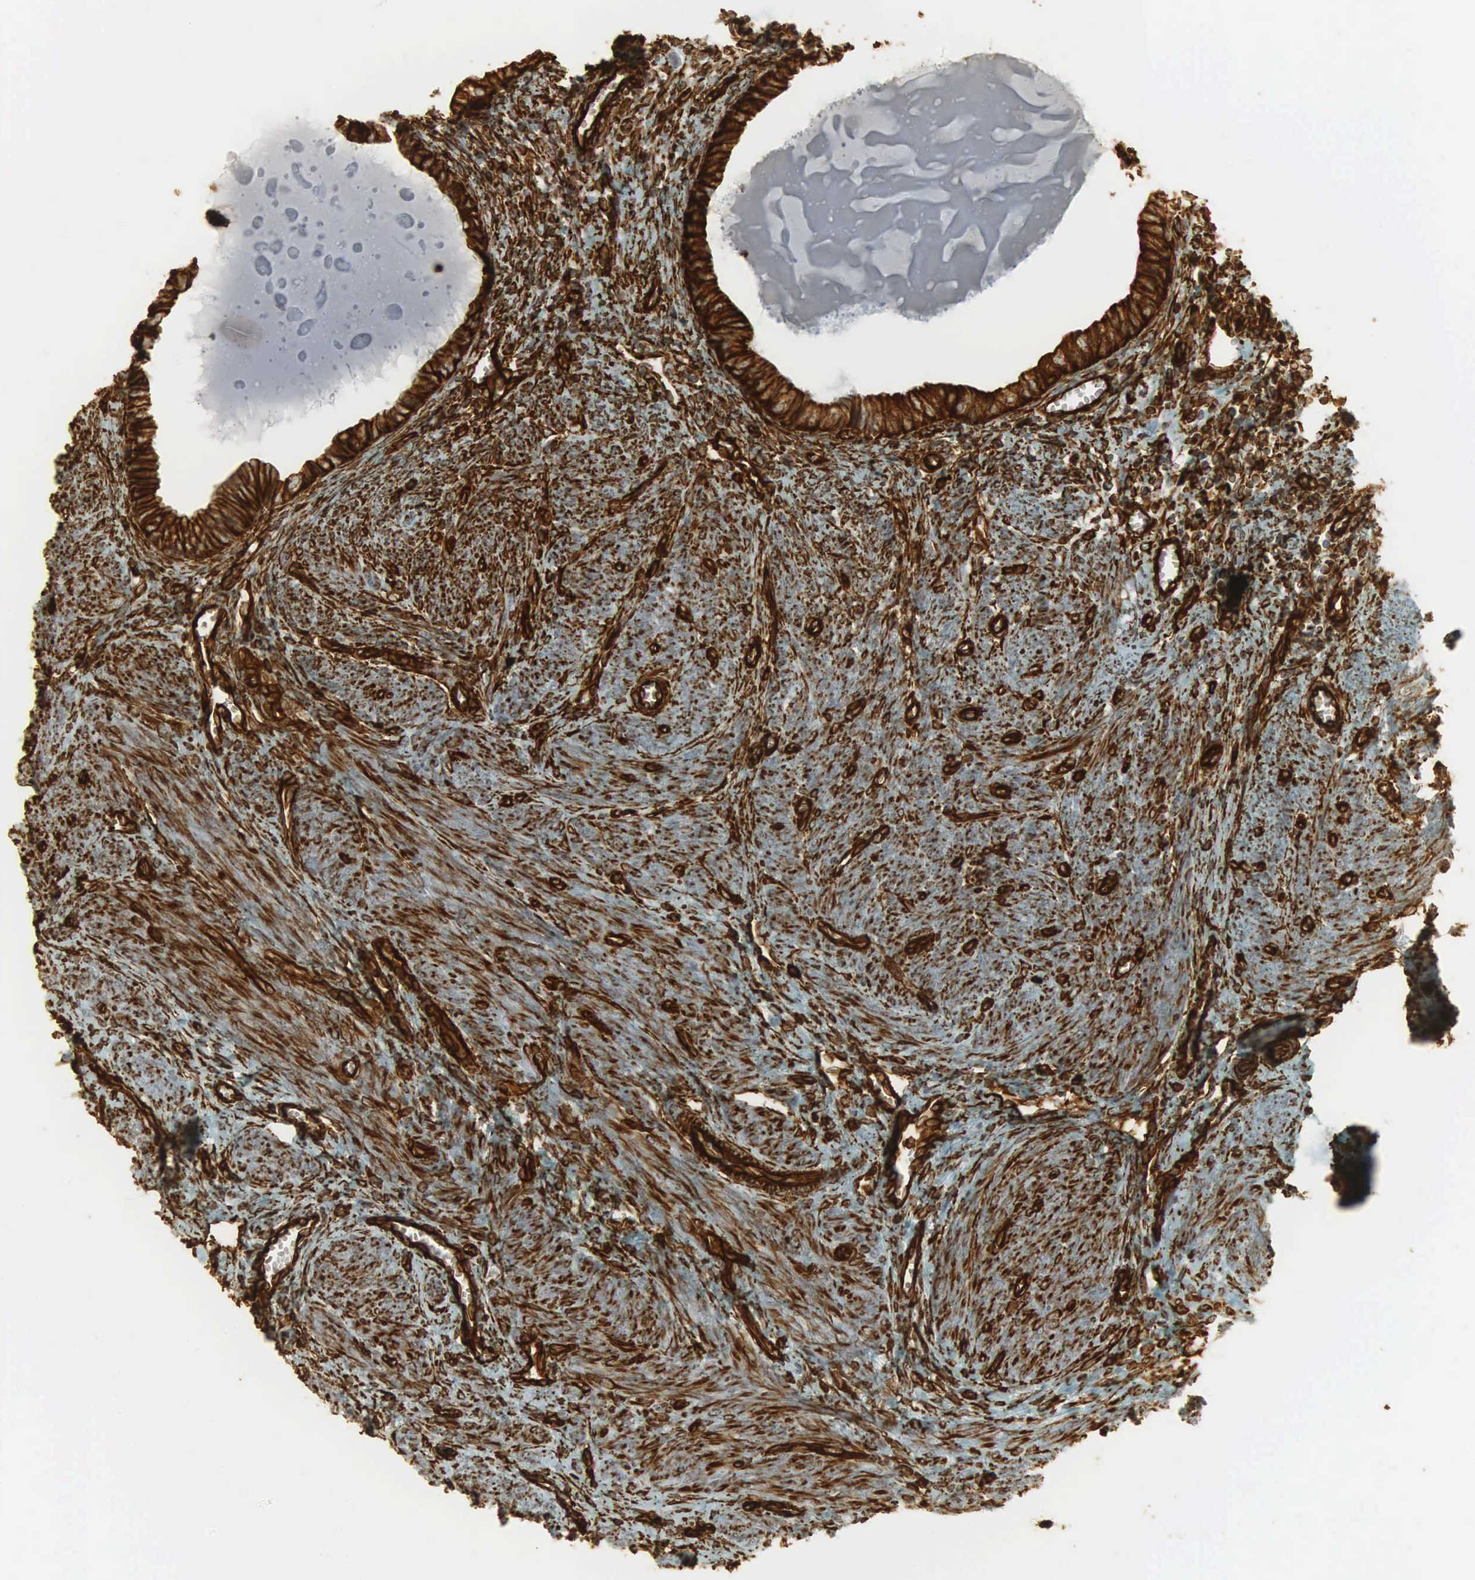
{"staining": {"intensity": "strong", "quantity": "25%-75%", "location": "cytoplasmic/membranous"}, "tissue": "endometrial cancer", "cell_type": "Tumor cells", "image_type": "cancer", "snomed": [{"axis": "morphology", "description": "Adenocarcinoma, NOS"}, {"axis": "topography", "description": "Endometrium"}], "caption": "The histopathology image displays a brown stain indicating the presence of a protein in the cytoplasmic/membranous of tumor cells in endometrial adenocarcinoma.", "gene": "VIM", "patient": {"sex": "female", "age": 75}}